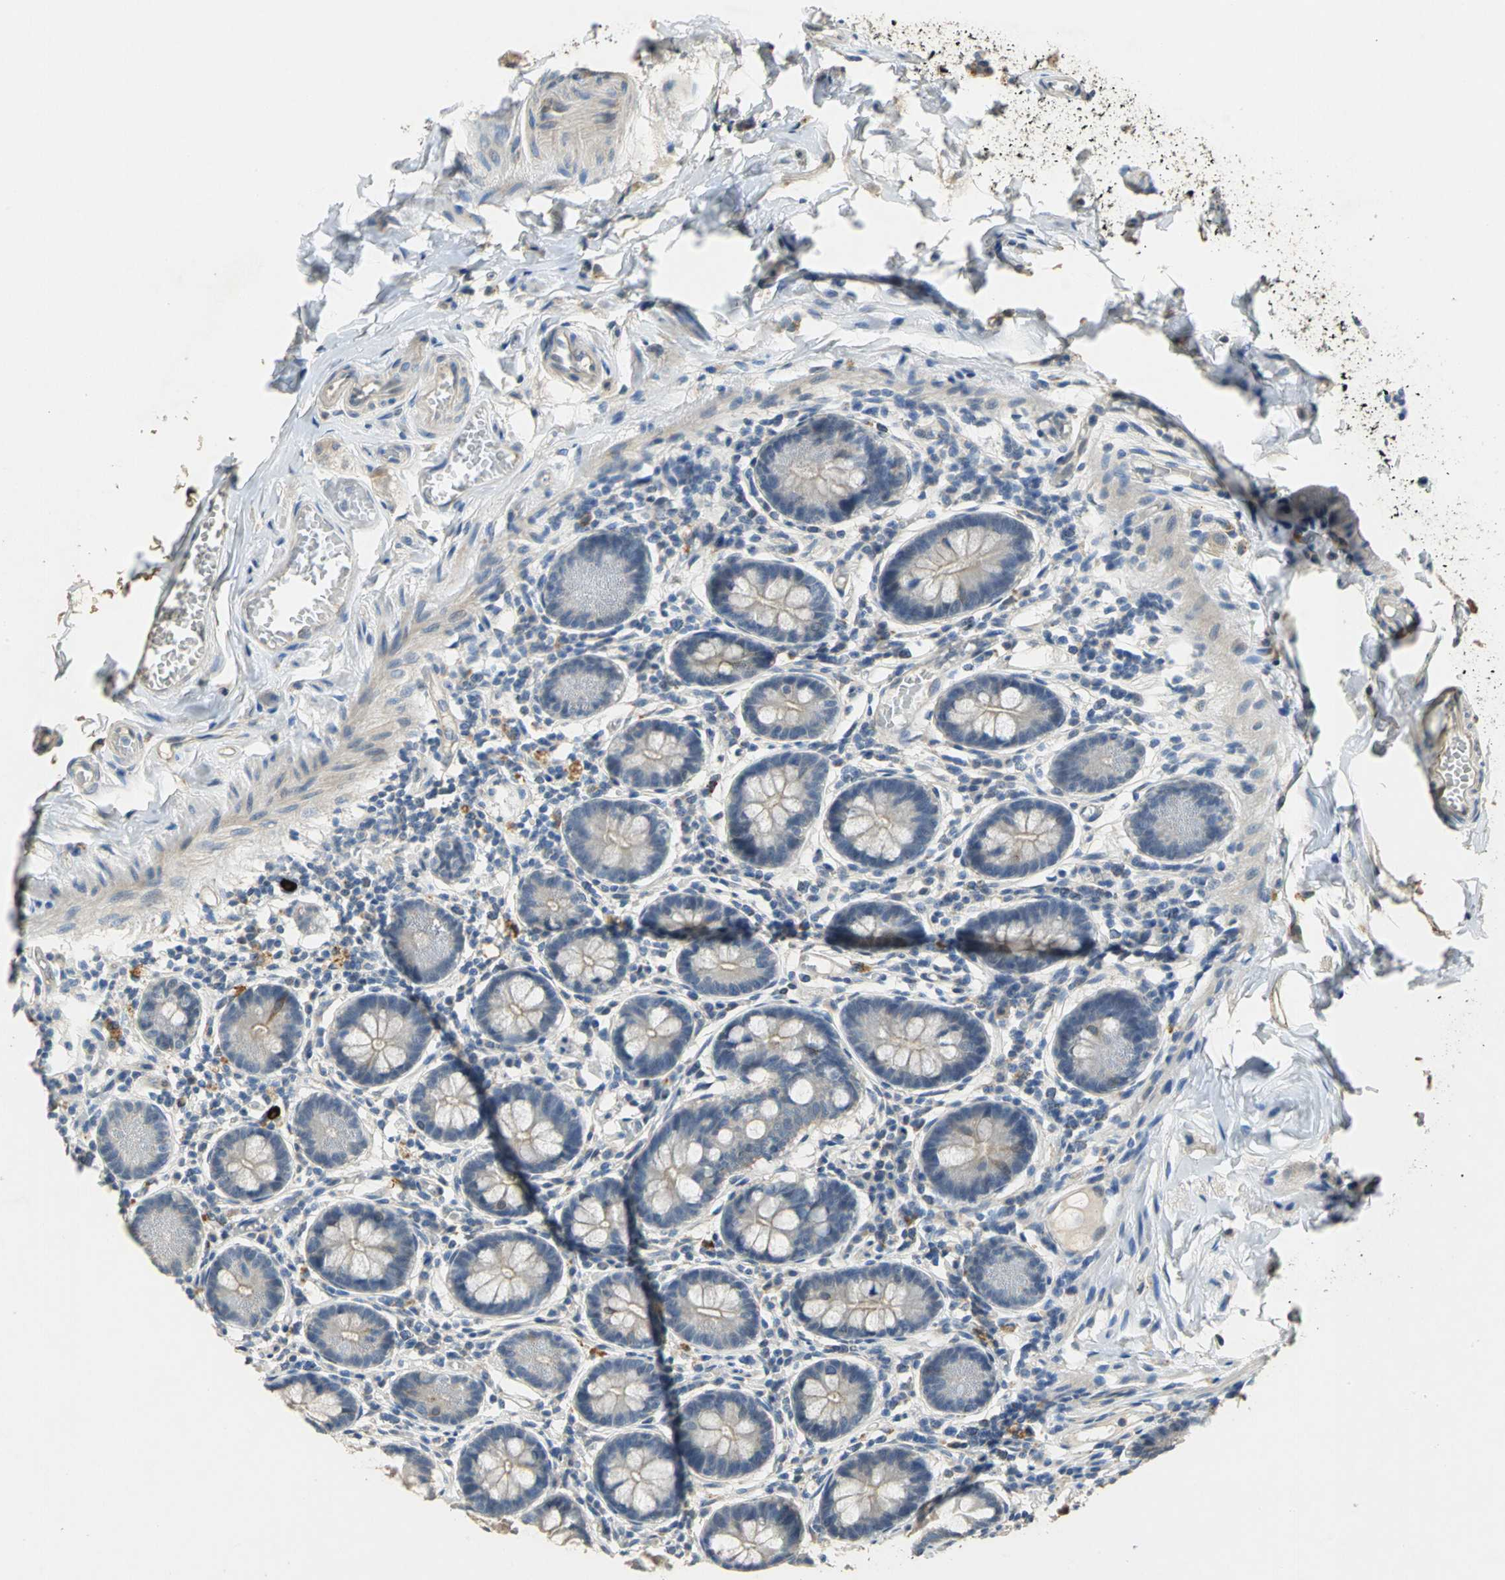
{"staining": {"intensity": "weak", "quantity": "<25%", "location": "cytoplasmic/membranous"}, "tissue": "small intestine", "cell_type": "Glandular cells", "image_type": "normal", "snomed": [{"axis": "morphology", "description": "Normal tissue, NOS"}, {"axis": "topography", "description": "Small intestine"}], "caption": "DAB (3,3'-diaminobenzidine) immunohistochemical staining of benign small intestine shows no significant positivity in glandular cells.", "gene": "IL17RB", "patient": {"sex": "male", "age": 41}}